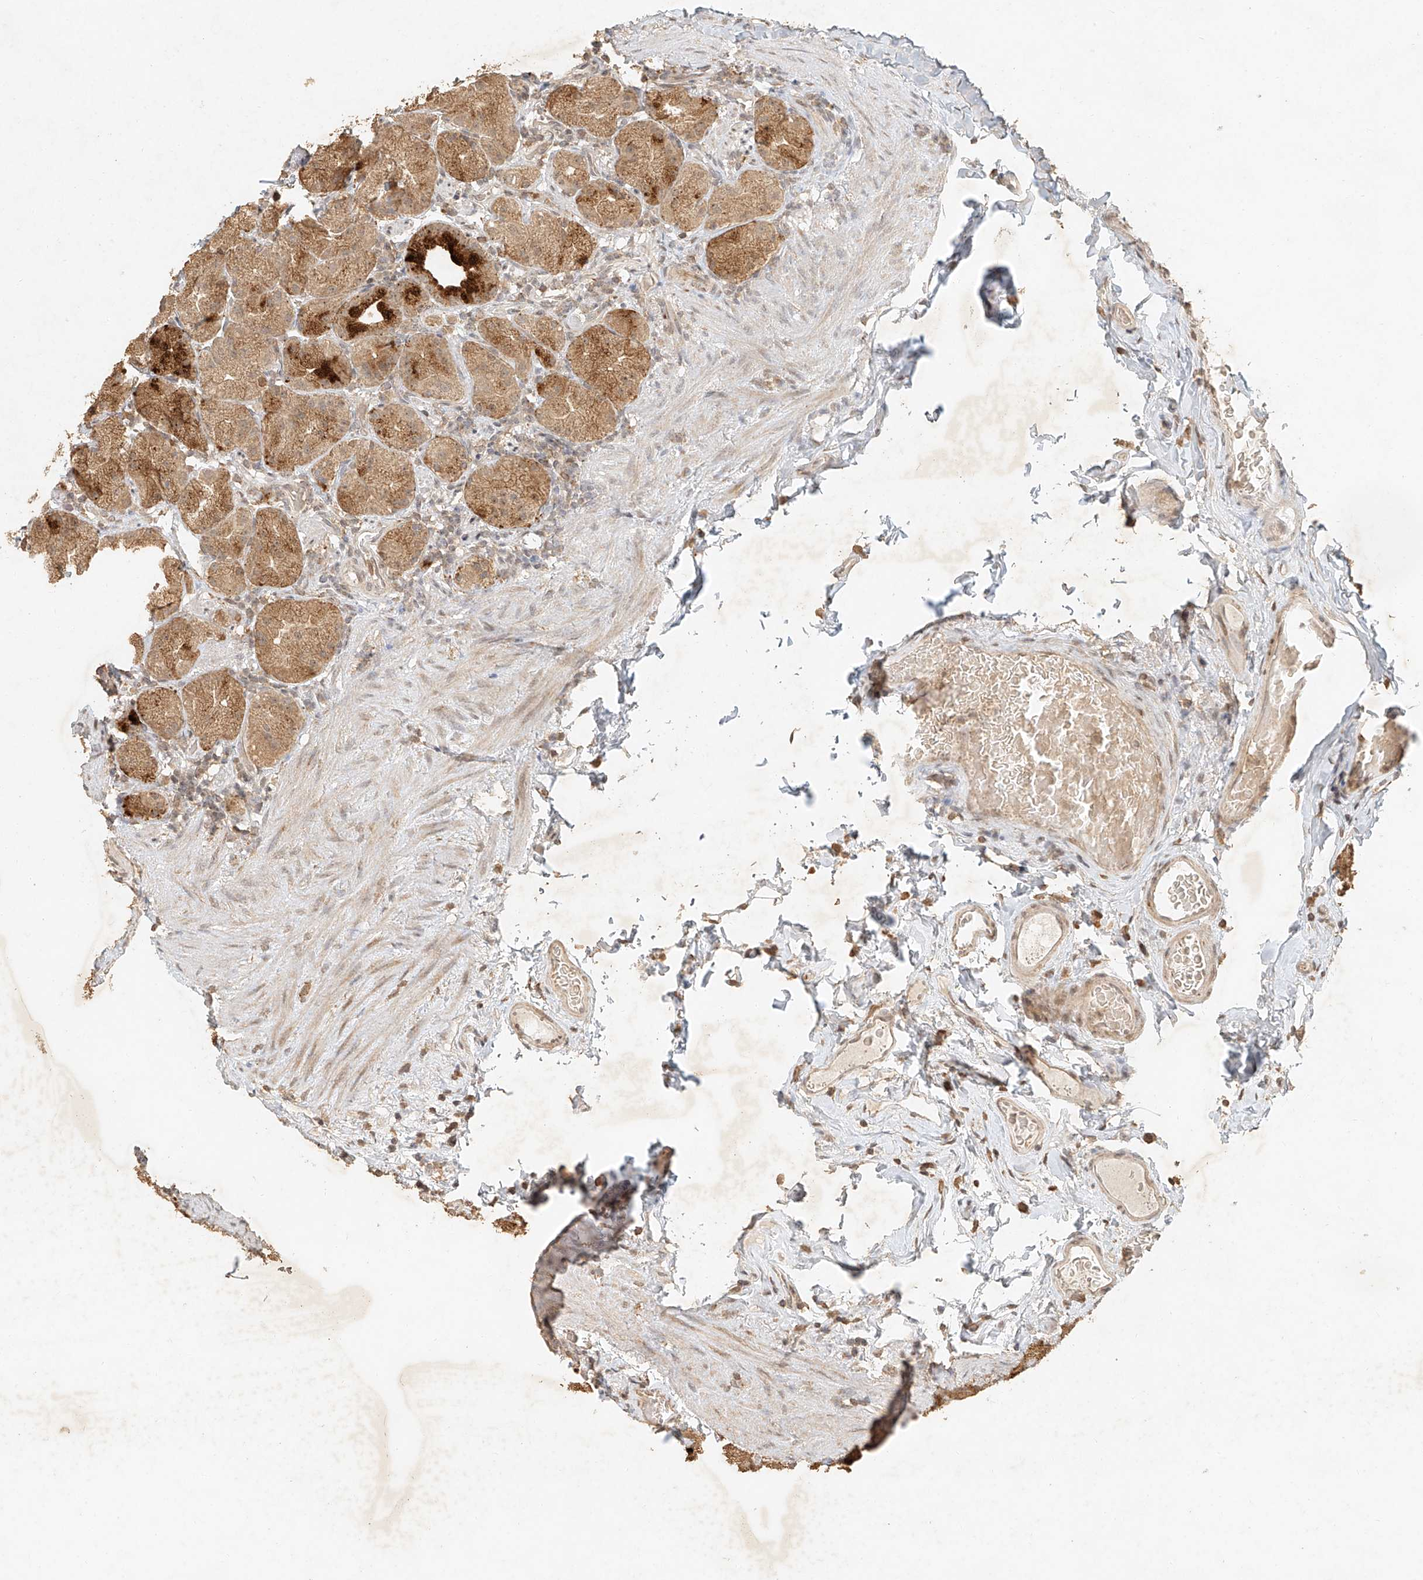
{"staining": {"intensity": "moderate", "quantity": ">75%", "location": "cytoplasmic/membranous,nuclear"}, "tissue": "stomach", "cell_type": "Glandular cells", "image_type": "normal", "snomed": [{"axis": "morphology", "description": "Normal tissue, NOS"}, {"axis": "topography", "description": "Stomach, upper"}], "caption": "This is an image of immunohistochemistry staining of benign stomach, which shows moderate staining in the cytoplasmic/membranous,nuclear of glandular cells.", "gene": "CXorf58", "patient": {"sex": "male", "age": 68}}